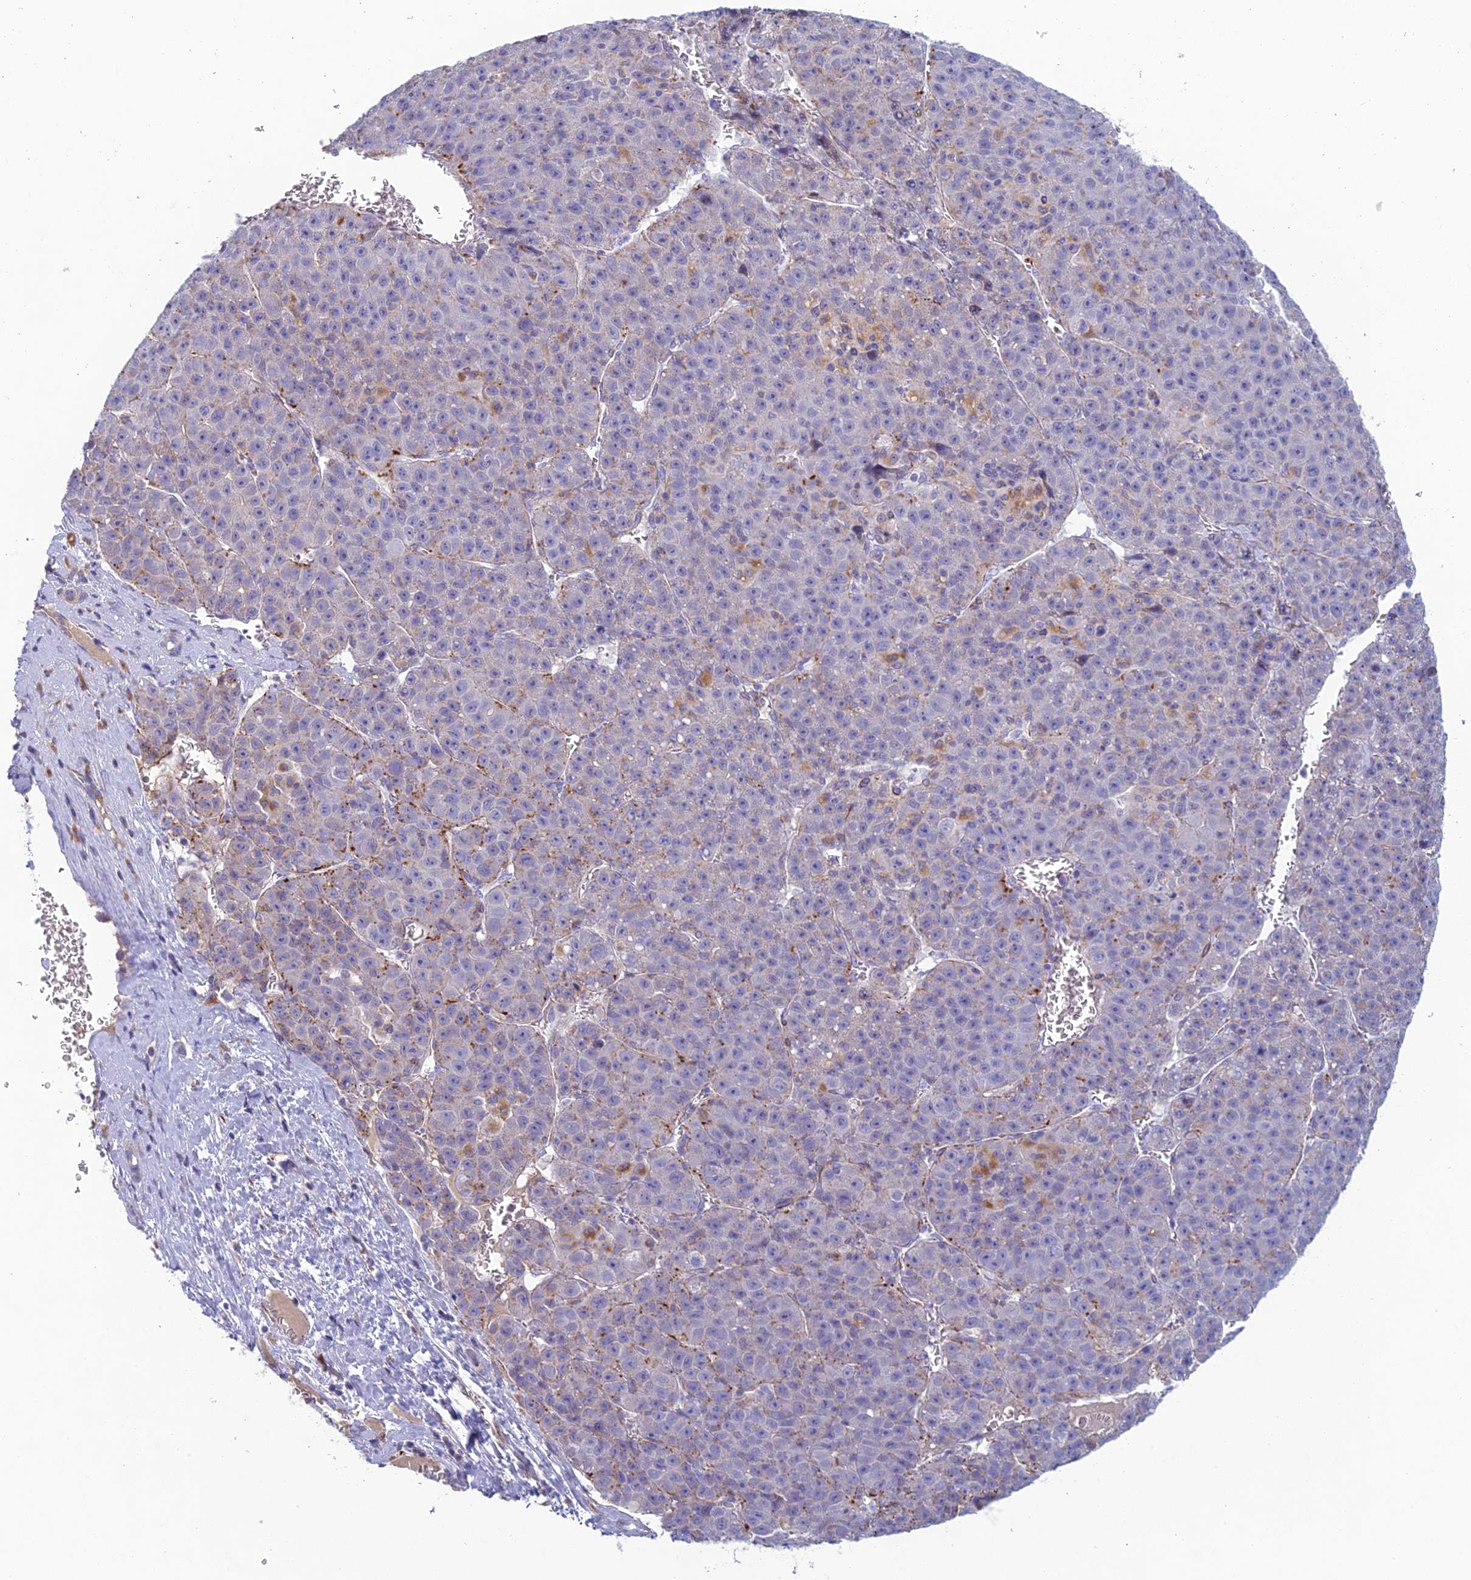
{"staining": {"intensity": "negative", "quantity": "none", "location": "none"}, "tissue": "liver cancer", "cell_type": "Tumor cells", "image_type": "cancer", "snomed": [{"axis": "morphology", "description": "Carcinoma, Hepatocellular, NOS"}, {"axis": "topography", "description": "Liver"}], "caption": "Protein analysis of liver cancer (hepatocellular carcinoma) demonstrates no significant expression in tumor cells. The staining was performed using DAB (3,3'-diaminobenzidine) to visualize the protein expression in brown, while the nuclei were stained in blue with hematoxylin (Magnification: 20x).", "gene": "FERD3L", "patient": {"sex": "female", "age": 53}}